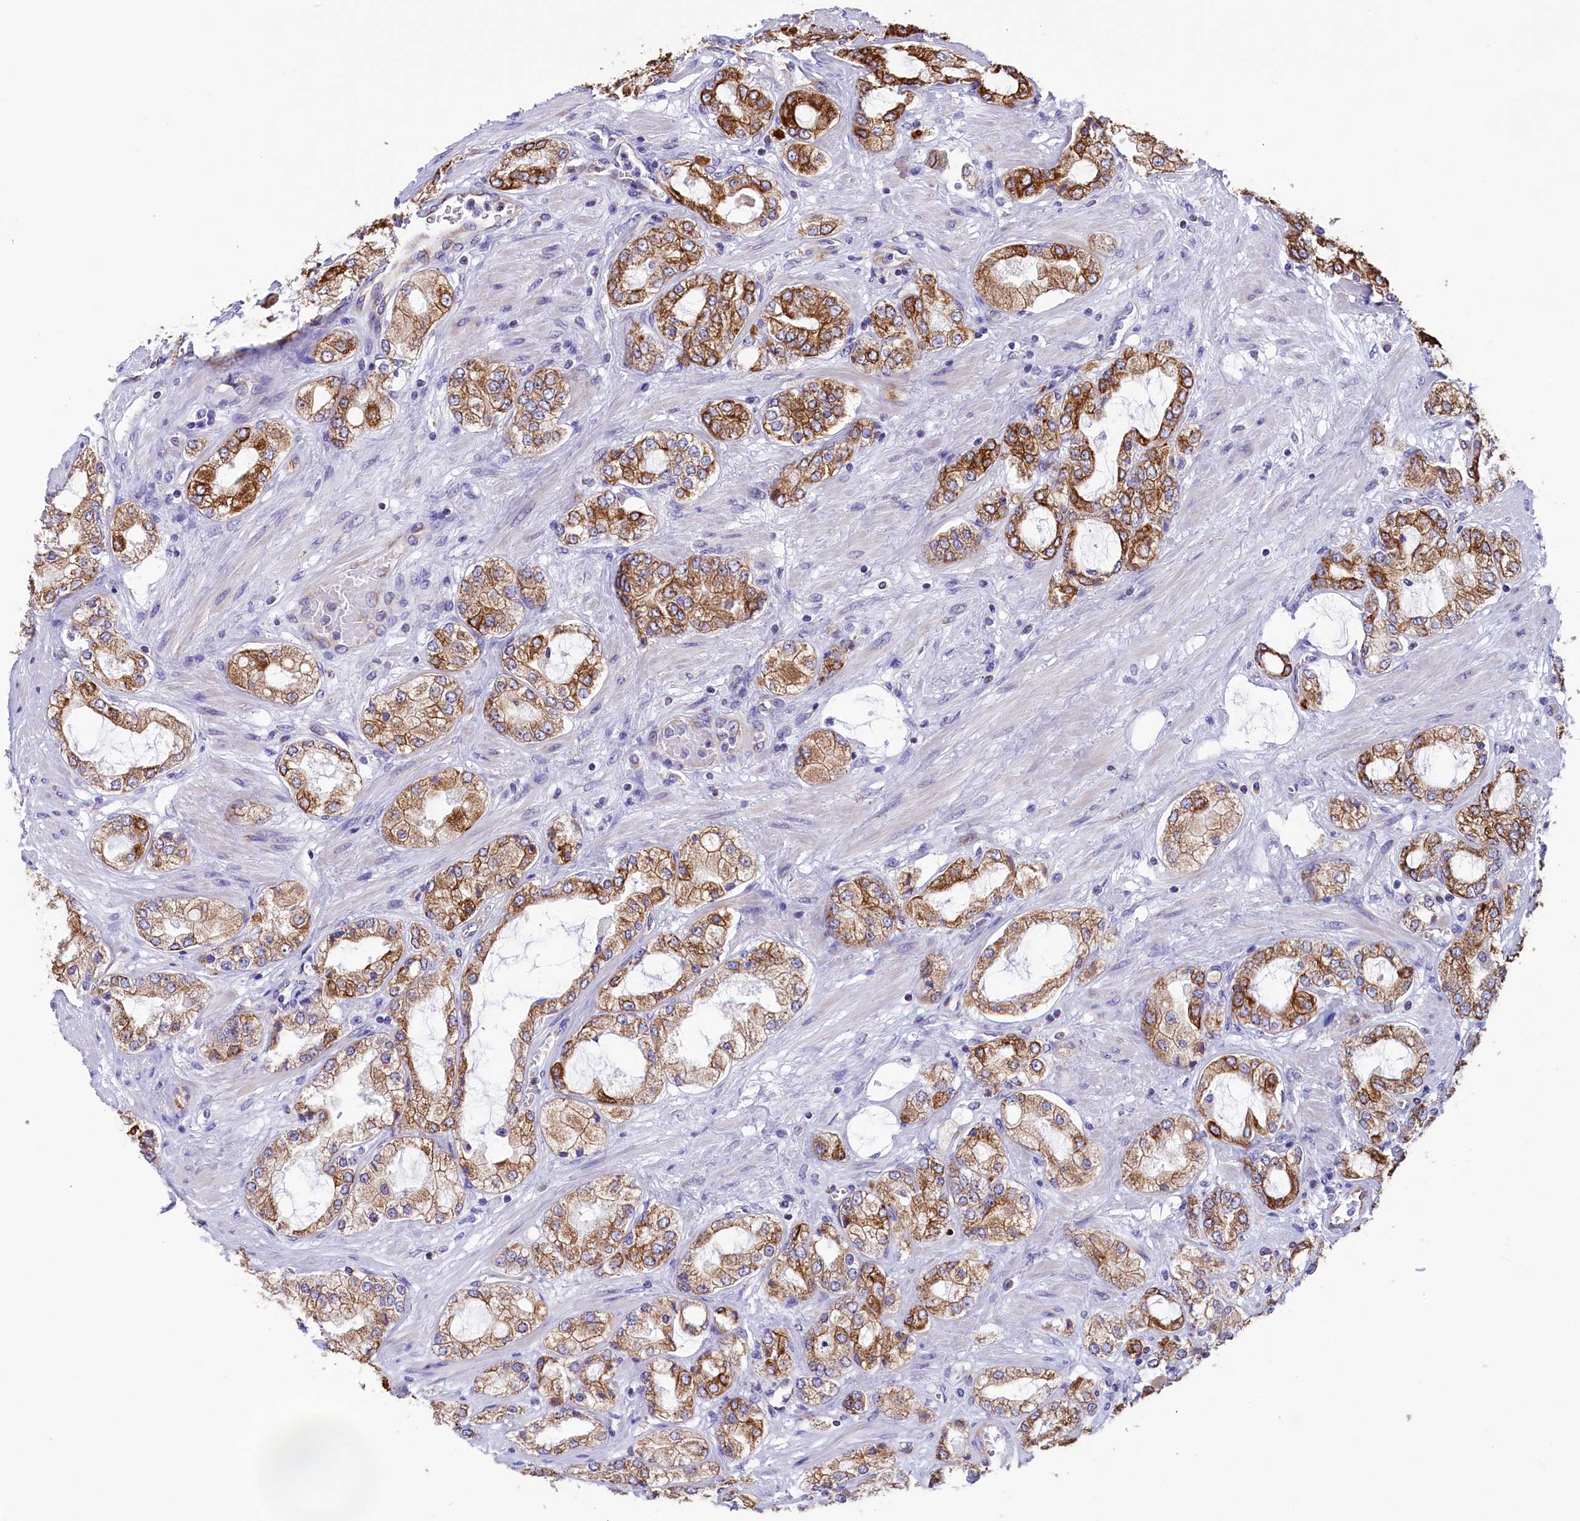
{"staining": {"intensity": "moderate", "quantity": ">75%", "location": "cytoplasmic/membranous"}, "tissue": "prostate cancer", "cell_type": "Tumor cells", "image_type": "cancer", "snomed": [{"axis": "morphology", "description": "Adenocarcinoma, High grade"}, {"axis": "topography", "description": "Prostate"}], "caption": "Prostate cancer stained with IHC shows moderate cytoplasmic/membranous expression in about >75% of tumor cells.", "gene": "GATB", "patient": {"sex": "male", "age": 64}}